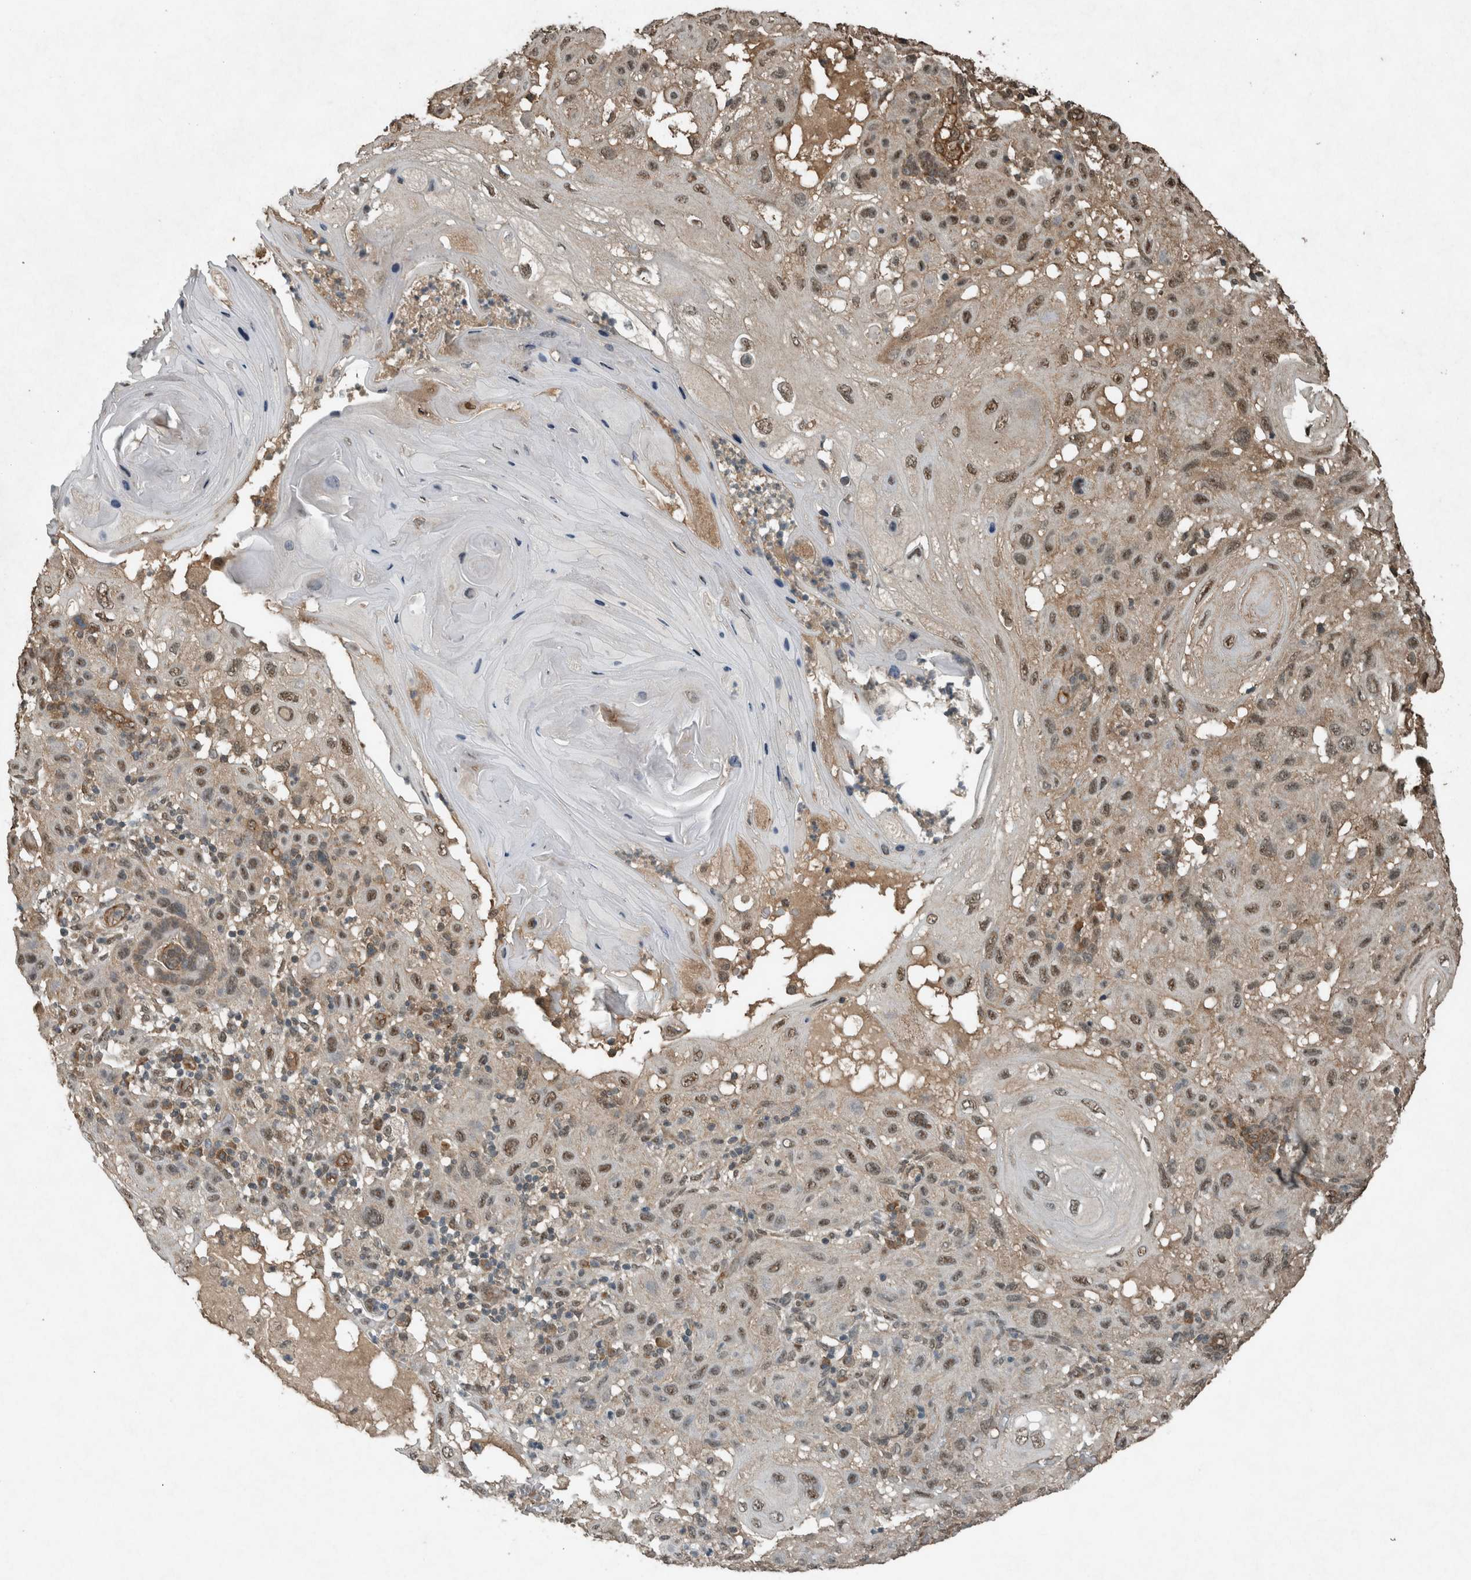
{"staining": {"intensity": "moderate", "quantity": "25%-75%", "location": "nuclear"}, "tissue": "skin cancer", "cell_type": "Tumor cells", "image_type": "cancer", "snomed": [{"axis": "morphology", "description": "Normal tissue, NOS"}, {"axis": "morphology", "description": "Squamous cell carcinoma, NOS"}, {"axis": "topography", "description": "Skin"}], "caption": "Skin cancer (squamous cell carcinoma) tissue reveals moderate nuclear expression in approximately 25%-75% of tumor cells, visualized by immunohistochemistry.", "gene": "ARHGEF12", "patient": {"sex": "female", "age": 96}}